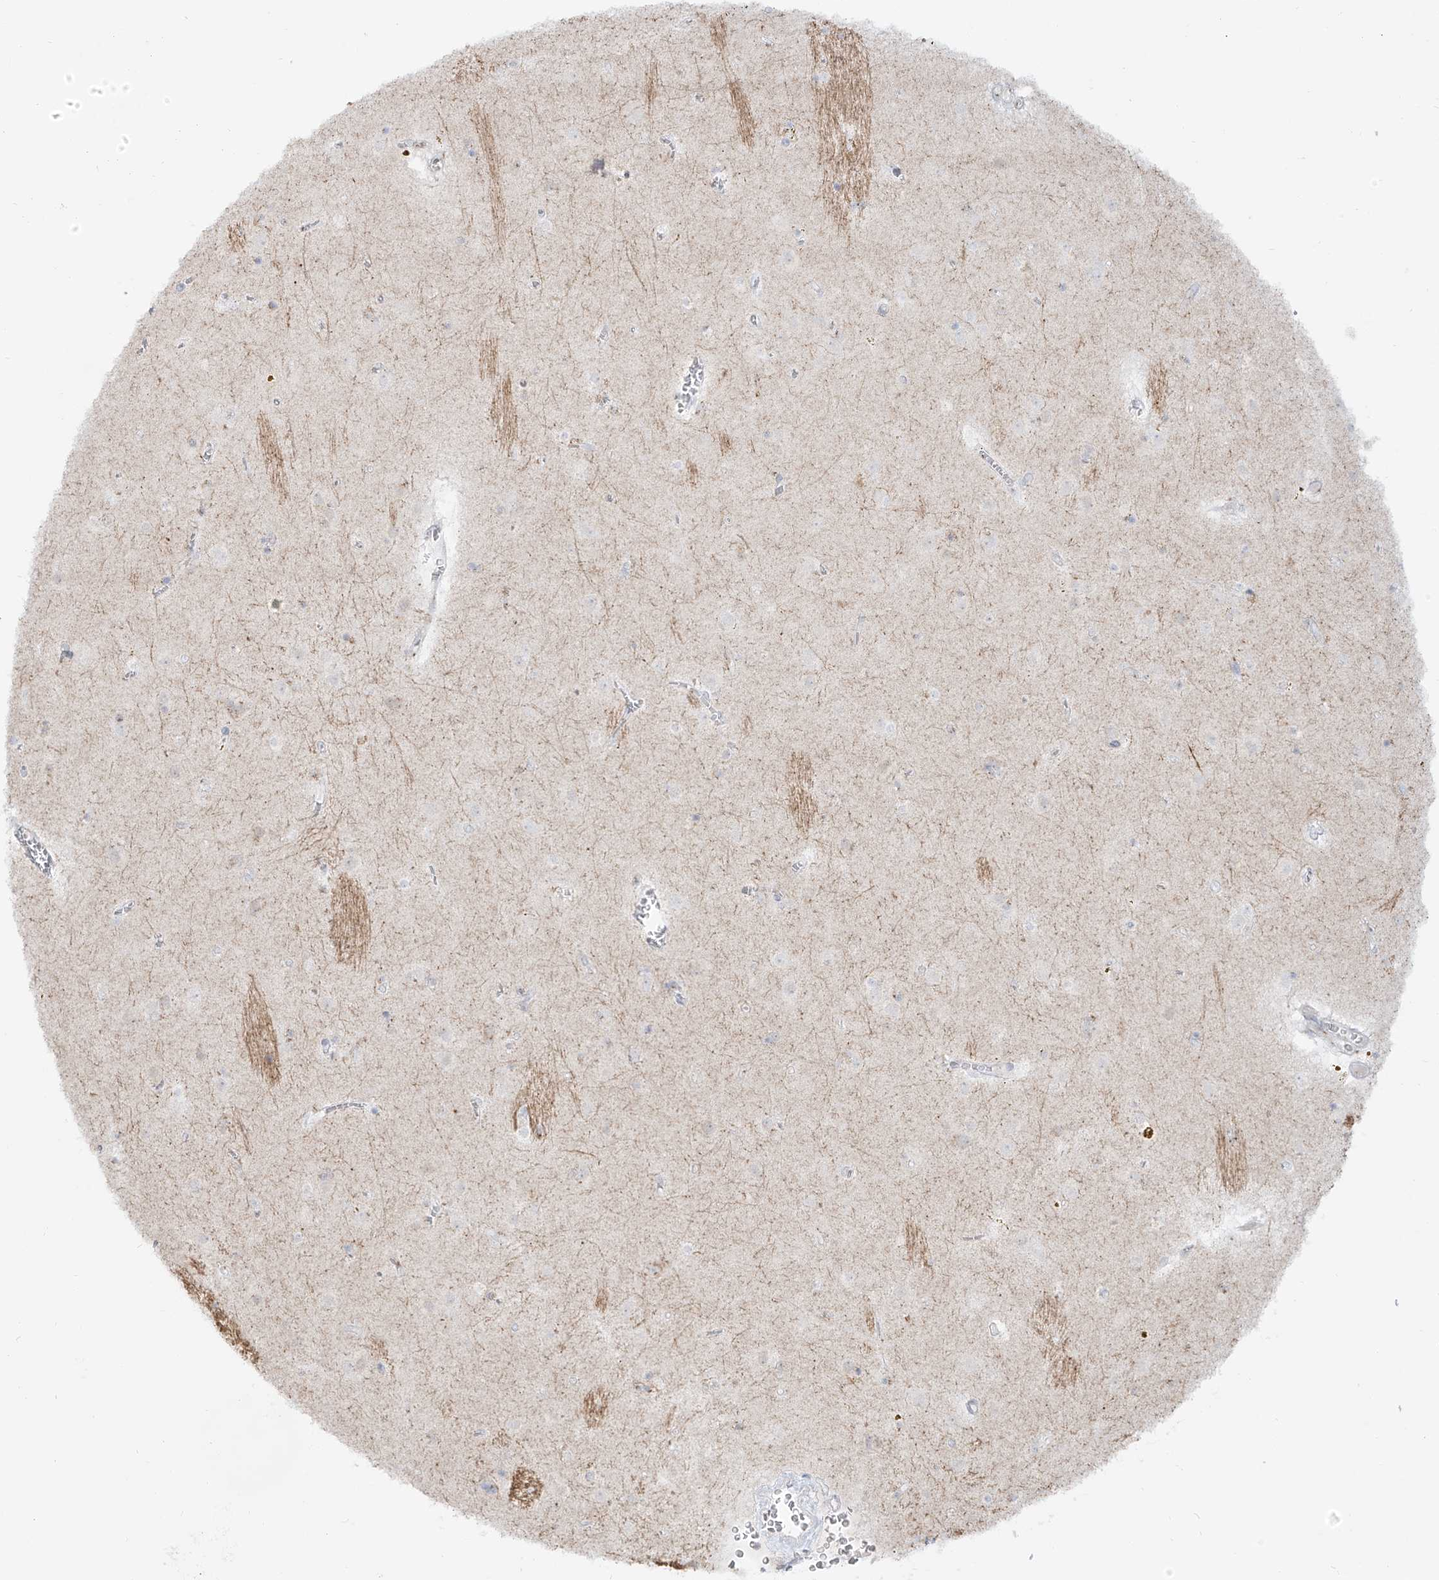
{"staining": {"intensity": "negative", "quantity": "none", "location": "none"}, "tissue": "caudate", "cell_type": "Glial cells", "image_type": "normal", "snomed": [{"axis": "morphology", "description": "Normal tissue, NOS"}, {"axis": "topography", "description": "Lateral ventricle wall"}], "caption": "Immunohistochemistry of normal caudate reveals no expression in glial cells. The staining was performed using DAB to visualize the protein expression in brown, while the nuclei were stained in blue with hematoxylin (Magnification: 20x).", "gene": "BSDC1", "patient": {"sex": "male", "age": 70}}